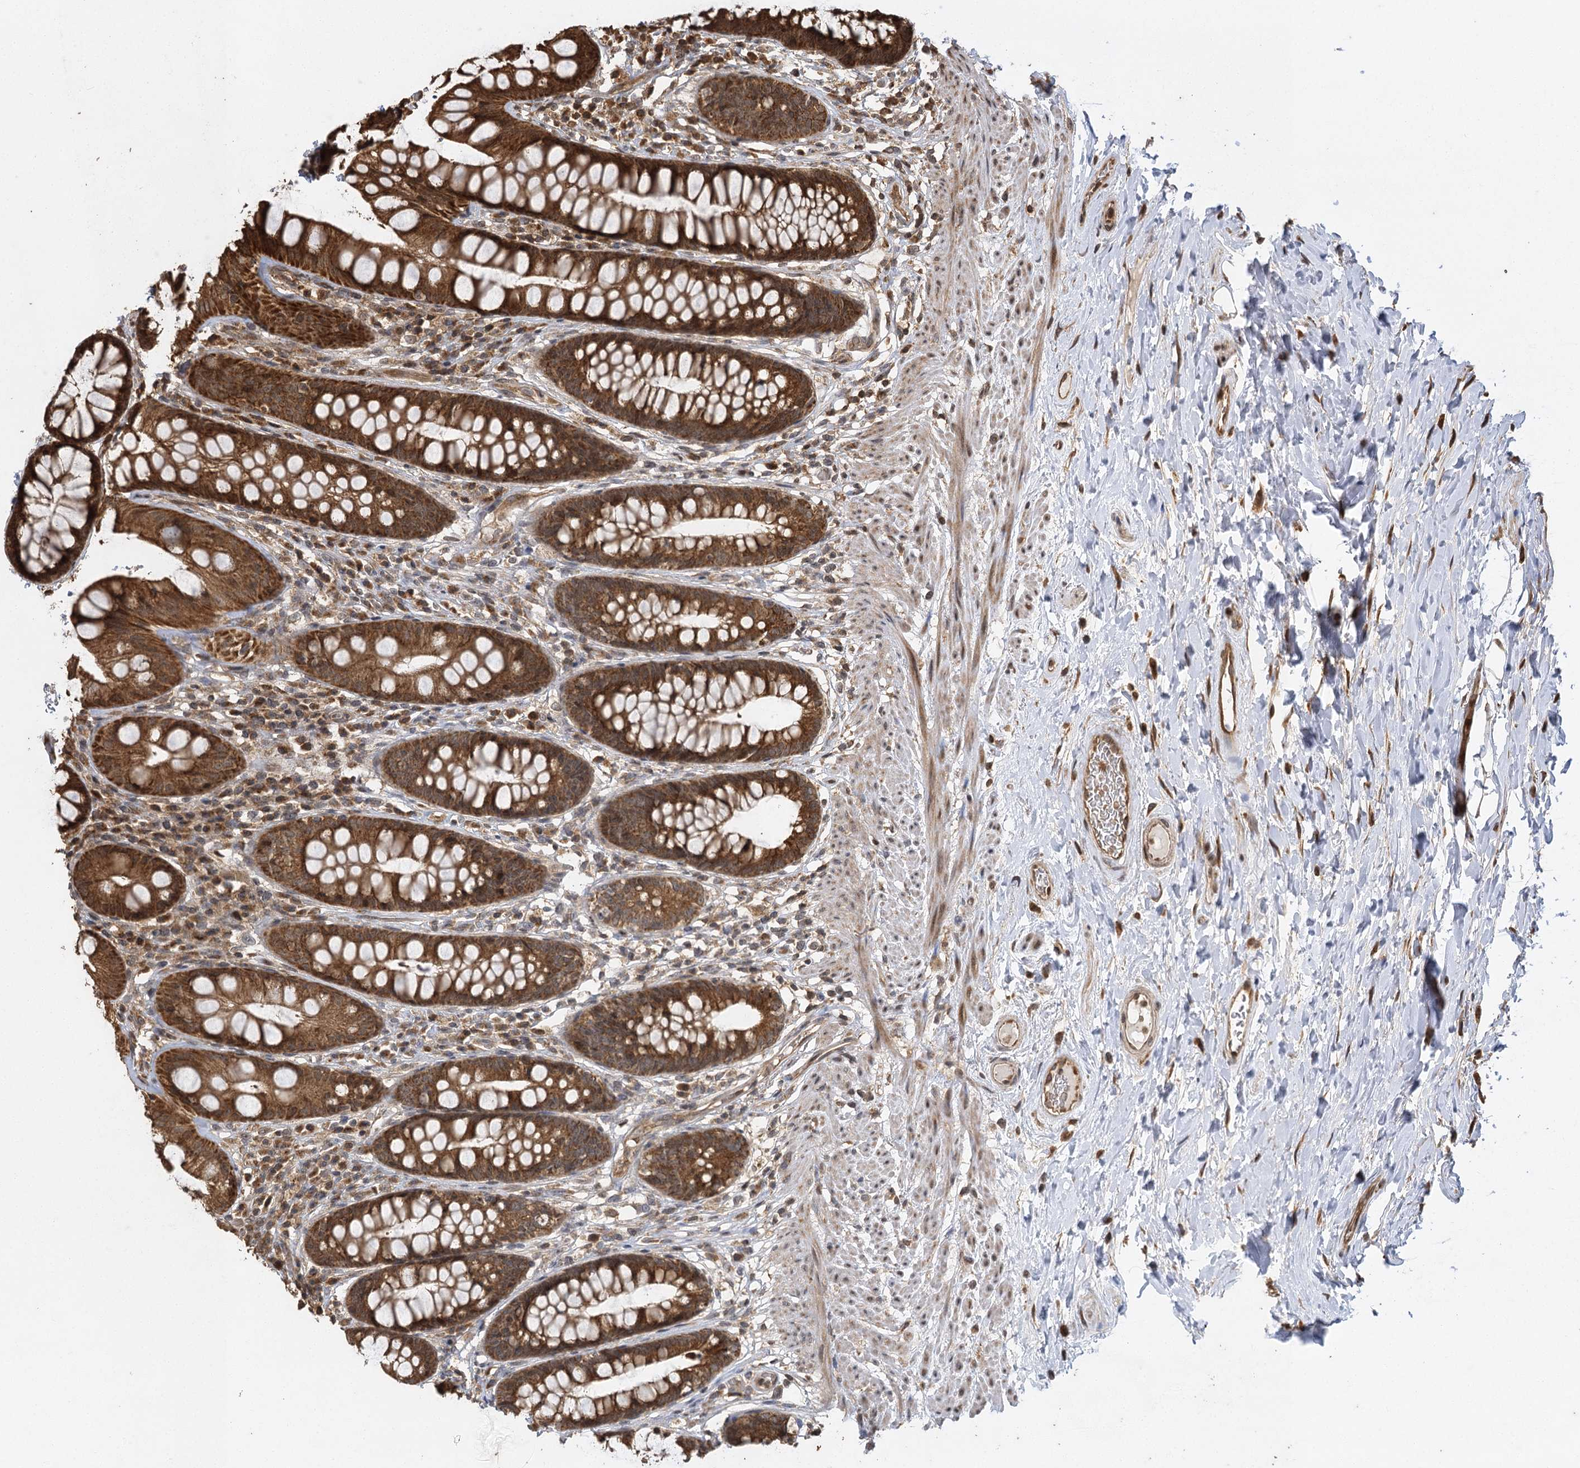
{"staining": {"intensity": "strong", "quantity": ">75%", "location": "cytoplasmic/membranous"}, "tissue": "rectum", "cell_type": "Glandular cells", "image_type": "normal", "snomed": [{"axis": "morphology", "description": "Normal tissue, NOS"}, {"axis": "topography", "description": "Rectum"}], "caption": "Protein staining by immunohistochemistry displays strong cytoplasmic/membranous positivity in approximately >75% of glandular cells in unremarkable rectum.", "gene": "IL11RA", "patient": {"sex": "male", "age": 74}}